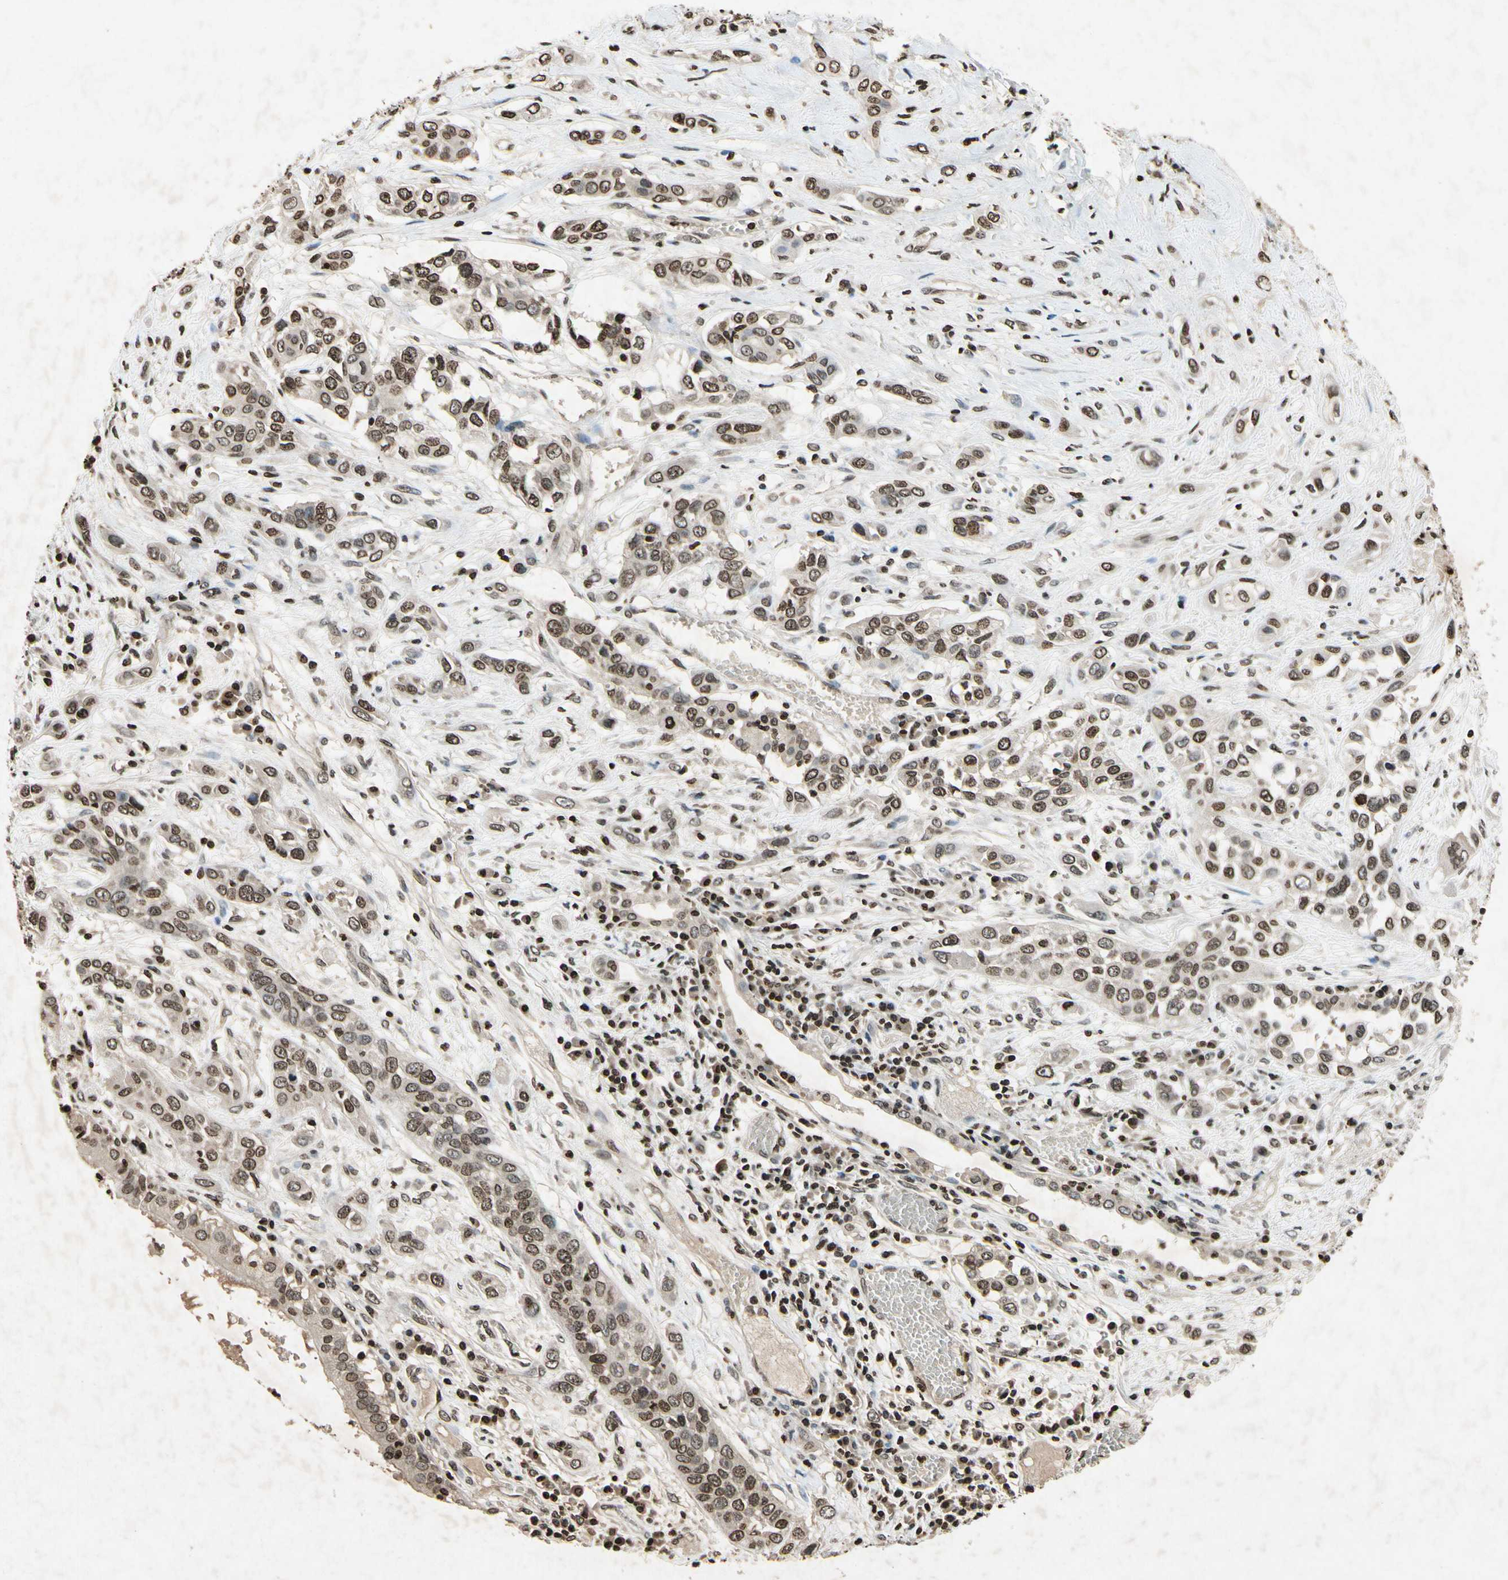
{"staining": {"intensity": "moderate", "quantity": ">75%", "location": "nuclear"}, "tissue": "lung cancer", "cell_type": "Tumor cells", "image_type": "cancer", "snomed": [{"axis": "morphology", "description": "Squamous cell carcinoma, NOS"}, {"axis": "topography", "description": "Lung"}], "caption": "Immunohistochemistry photomicrograph of neoplastic tissue: human lung cancer stained using immunohistochemistry demonstrates medium levels of moderate protein expression localized specifically in the nuclear of tumor cells, appearing as a nuclear brown color.", "gene": "HOXB3", "patient": {"sex": "male", "age": 71}}